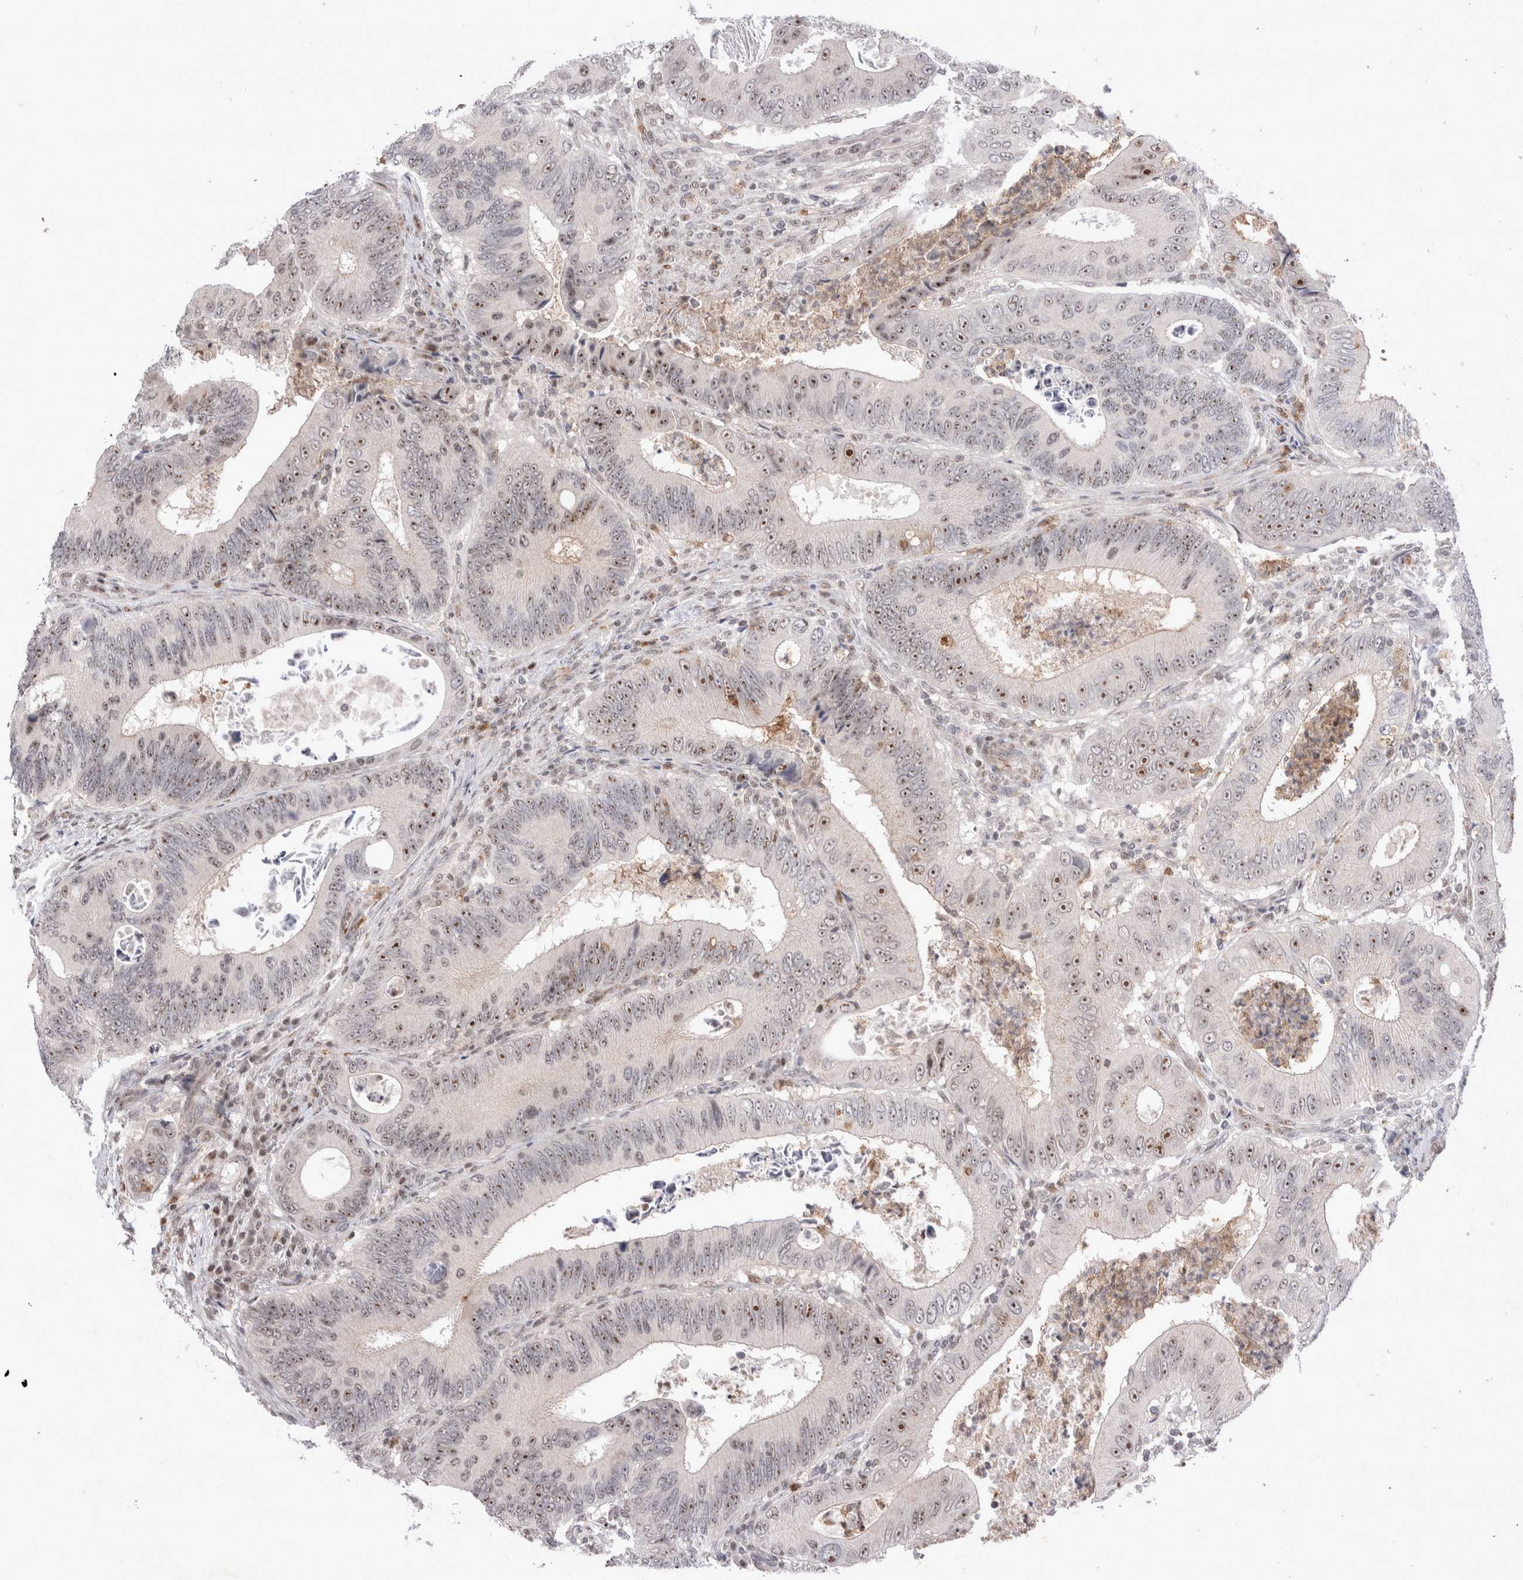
{"staining": {"intensity": "moderate", "quantity": ">75%", "location": "nuclear"}, "tissue": "colorectal cancer", "cell_type": "Tumor cells", "image_type": "cancer", "snomed": [{"axis": "morphology", "description": "Inflammation, NOS"}, {"axis": "morphology", "description": "Adenocarcinoma, NOS"}, {"axis": "topography", "description": "Colon"}], "caption": "Tumor cells exhibit medium levels of moderate nuclear positivity in about >75% of cells in human colorectal cancer.", "gene": "STK11", "patient": {"sex": "male", "age": 72}}